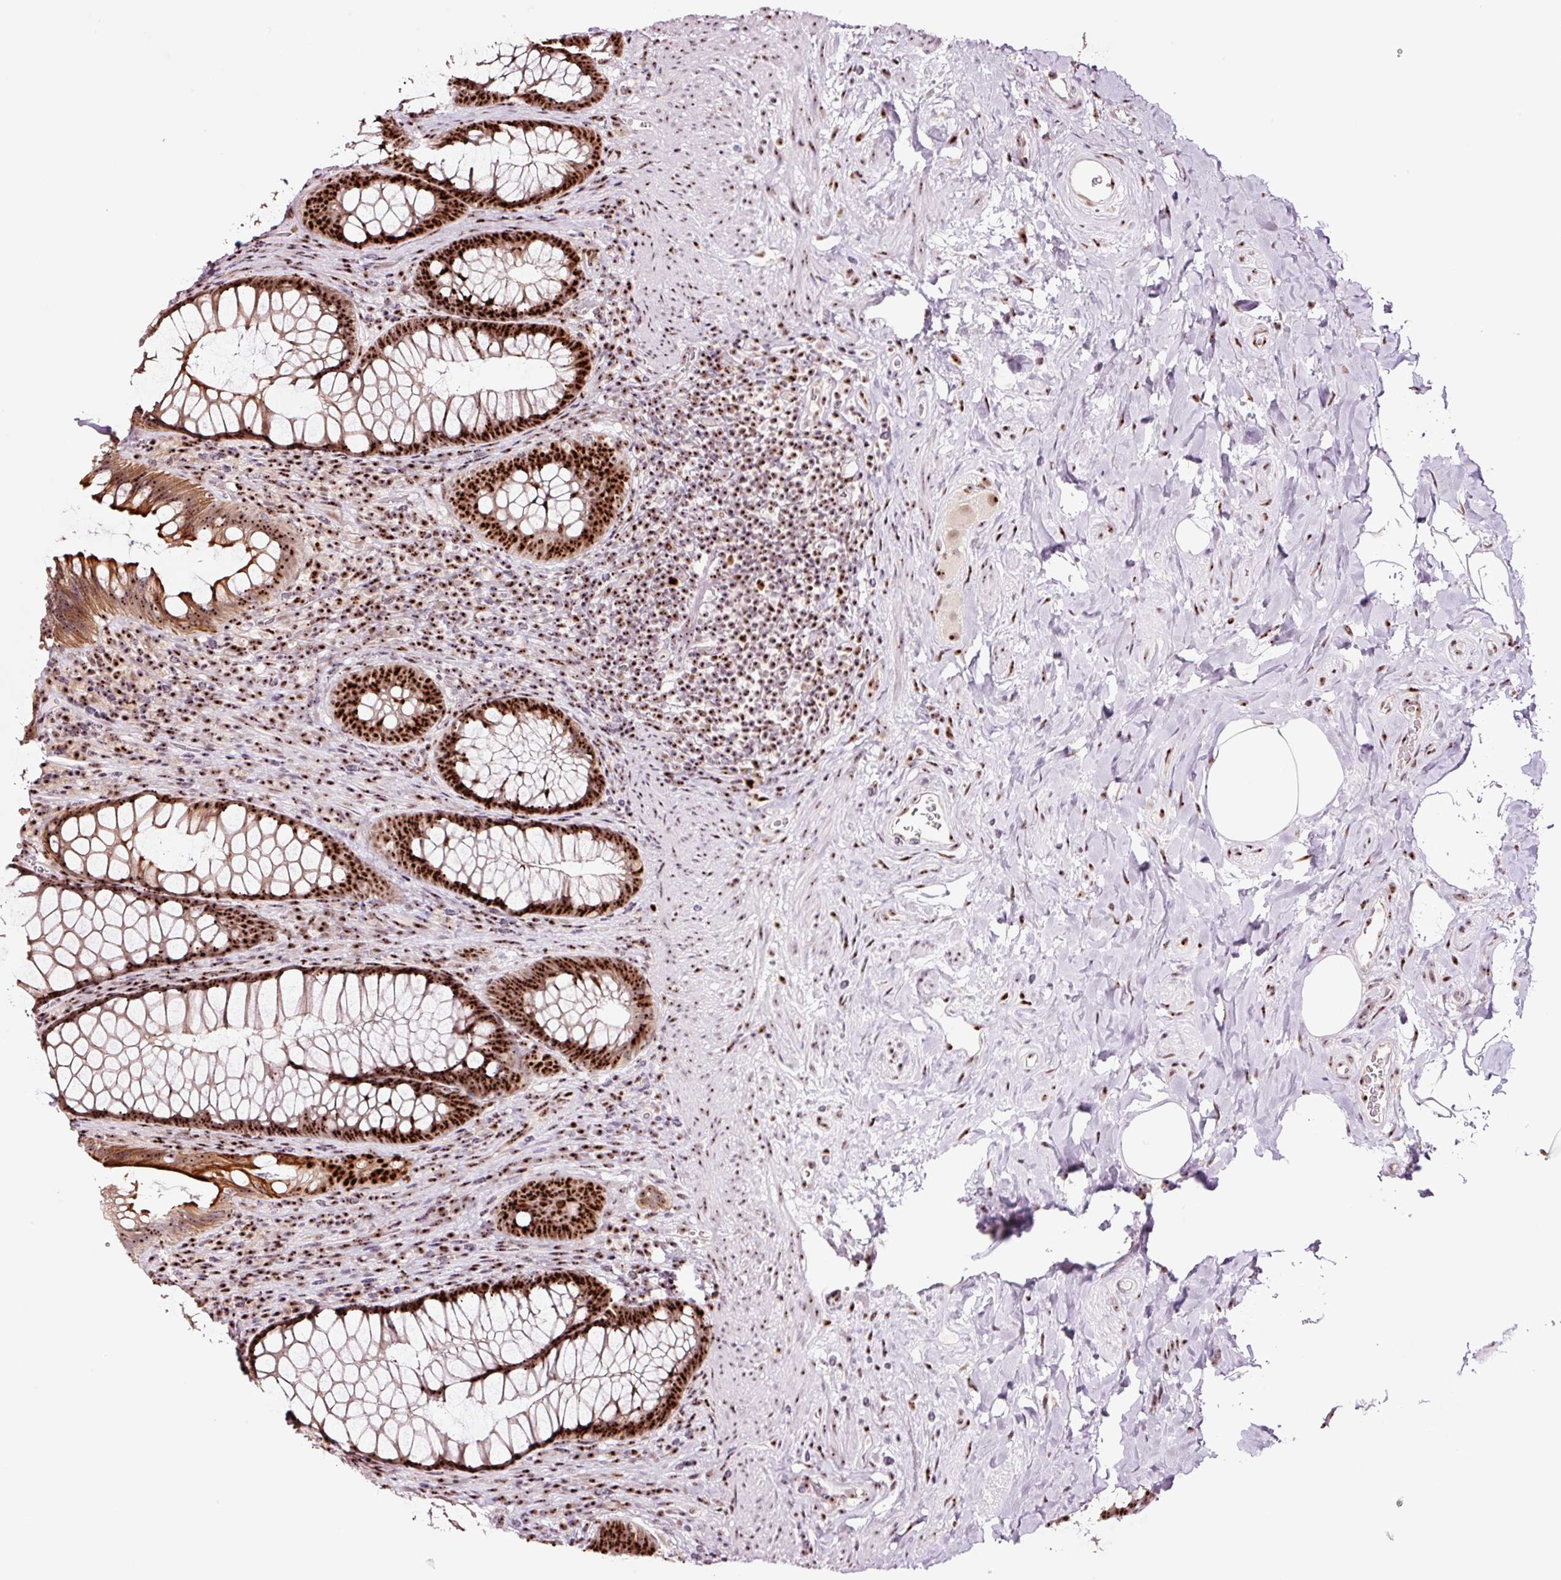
{"staining": {"intensity": "strong", "quantity": ">75%", "location": "cytoplasmic/membranous,nuclear"}, "tissue": "rectum", "cell_type": "Glandular cells", "image_type": "normal", "snomed": [{"axis": "morphology", "description": "Normal tissue, NOS"}, {"axis": "topography", "description": "Rectum"}], "caption": "Rectum stained with immunohistochemistry (IHC) shows strong cytoplasmic/membranous,nuclear expression in about >75% of glandular cells.", "gene": "GNL3", "patient": {"sex": "male", "age": 53}}